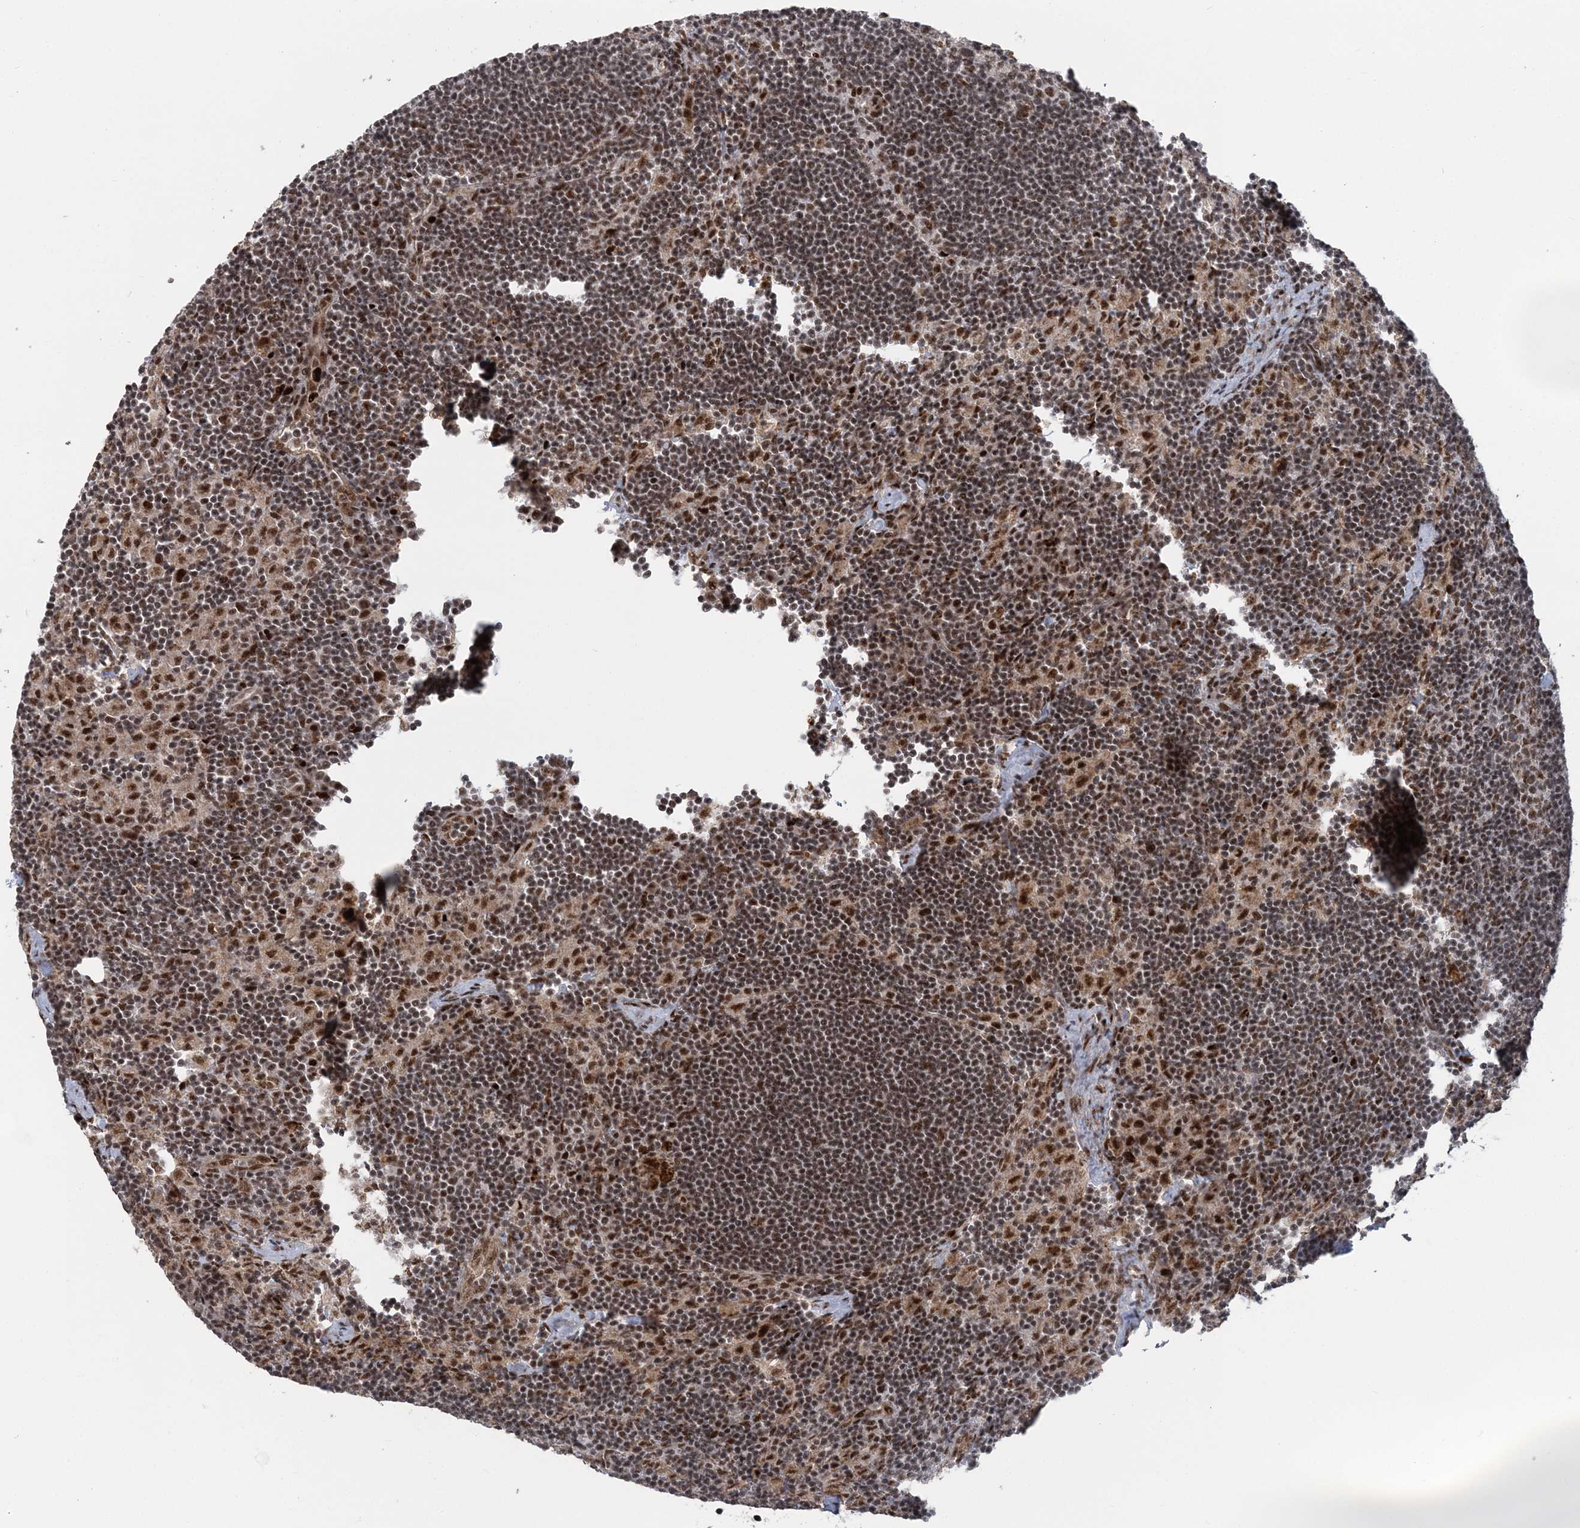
{"staining": {"intensity": "moderate", "quantity": ">75%", "location": "nuclear"}, "tissue": "lymph node", "cell_type": "Germinal center cells", "image_type": "normal", "snomed": [{"axis": "morphology", "description": "Normal tissue, NOS"}, {"axis": "topography", "description": "Lymph node"}], "caption": "The micrograph displays staining of benign lymph node, revealing moderate nuclear protein expression (brown color) within germinal center cells.", "gene": "CWC22", "patient": {"sex": "male", "age": 24}}